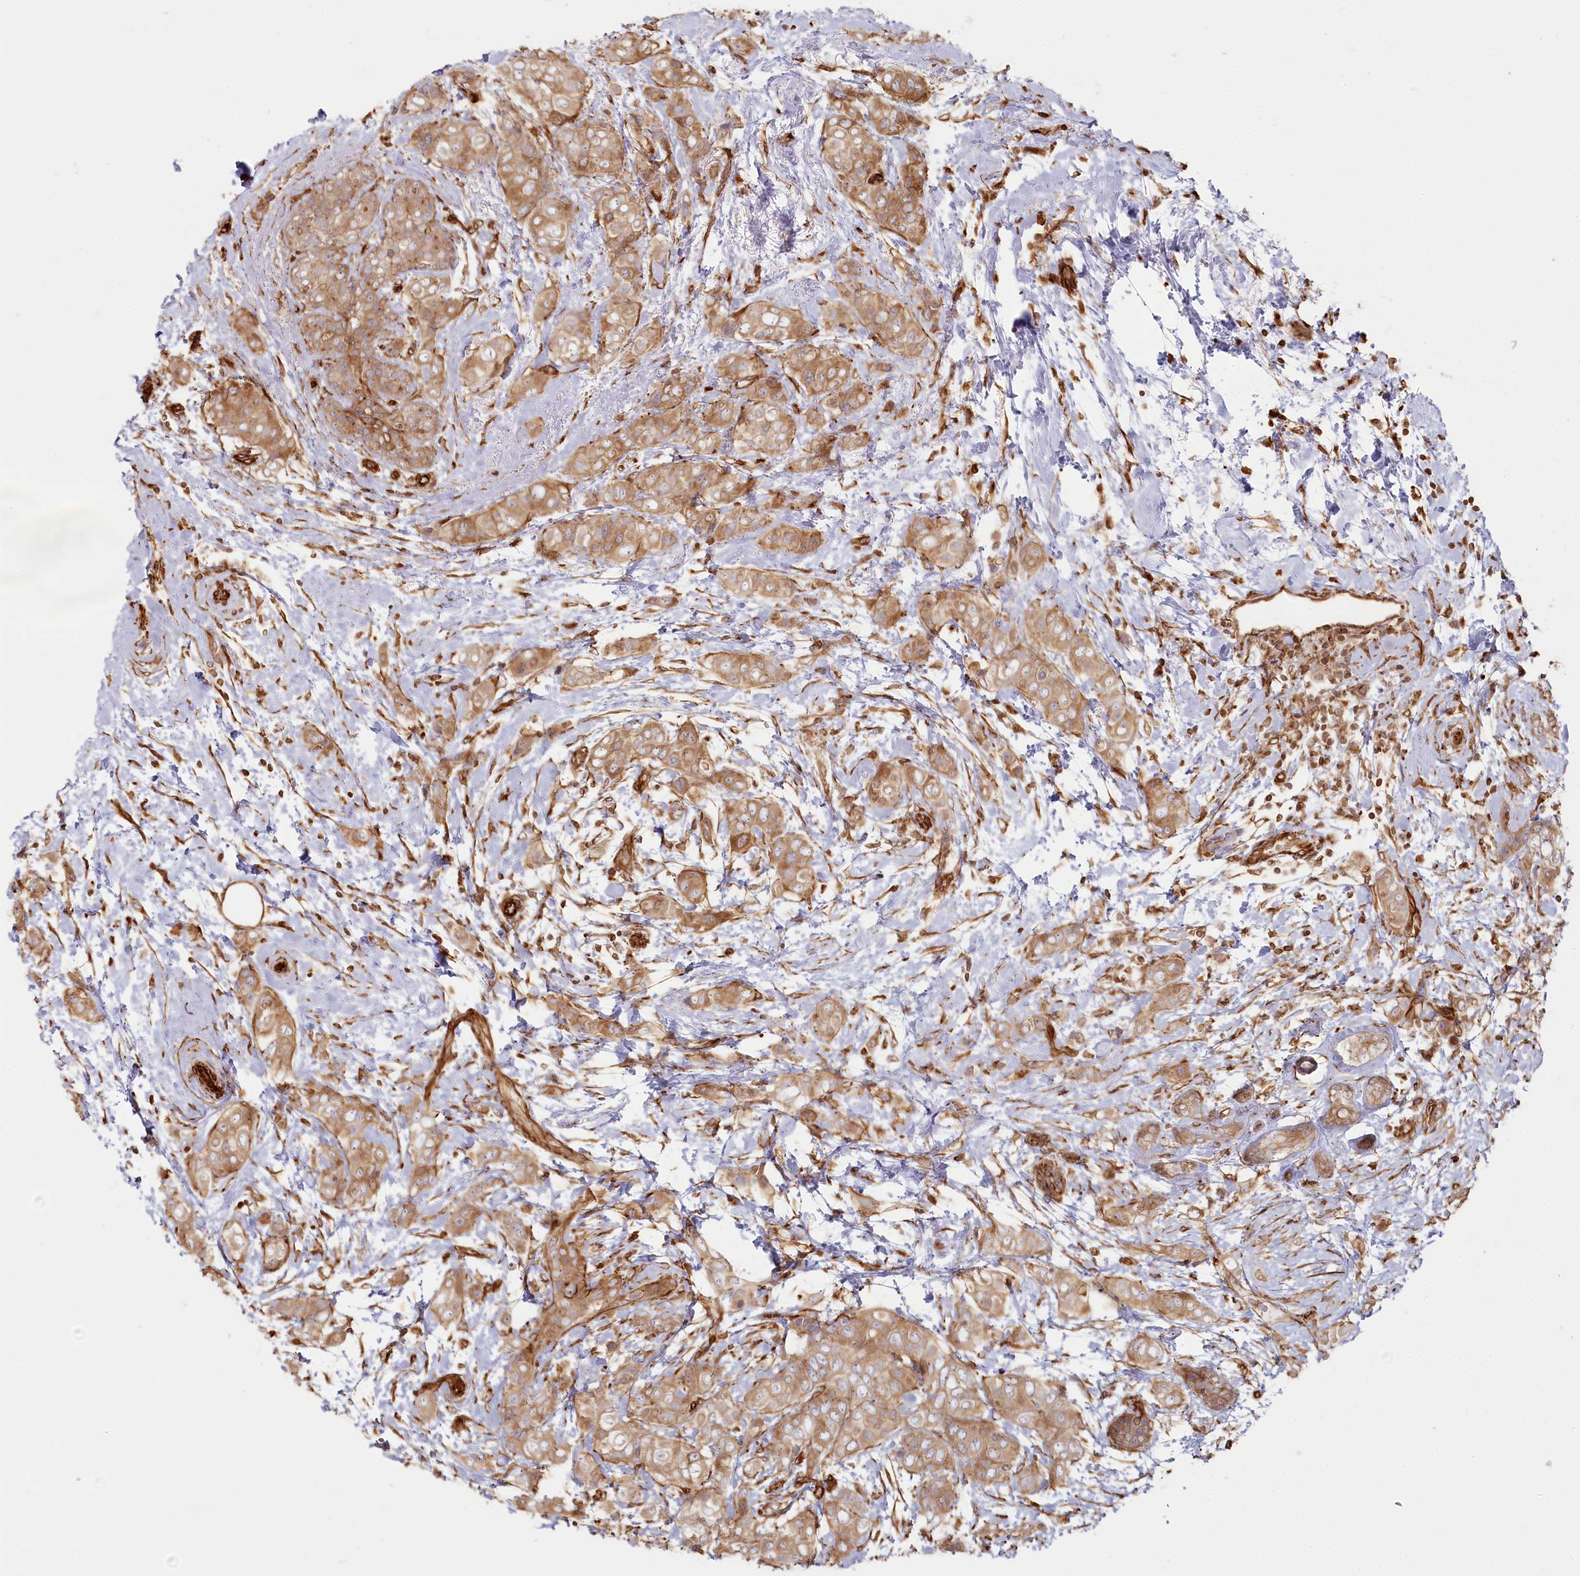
{"staining": {"intensity": "moderate", "quantity": ">75%", "location": "cytoplasmic/membranous"}, "tissue": "breast cancer", "cell_type": "Tumor cells", "image_type": "cancer", "snomed": [{"axis": "morphology", "description": "Lobular carcinoma"}, {"axis": "topography", "description": "Breast"}], "caption": "The immunohistochemical stain highlights moderate cytoplasmic/membranous expression in tumor cells of breast cancer tissue. The protein of interest is stained brown, and the nuclei are stained in blue (DAB IHC with brightfield microscopy, high magnification).", "gene": "TTC1", "patient": {"sex": "female", "age": 51}}